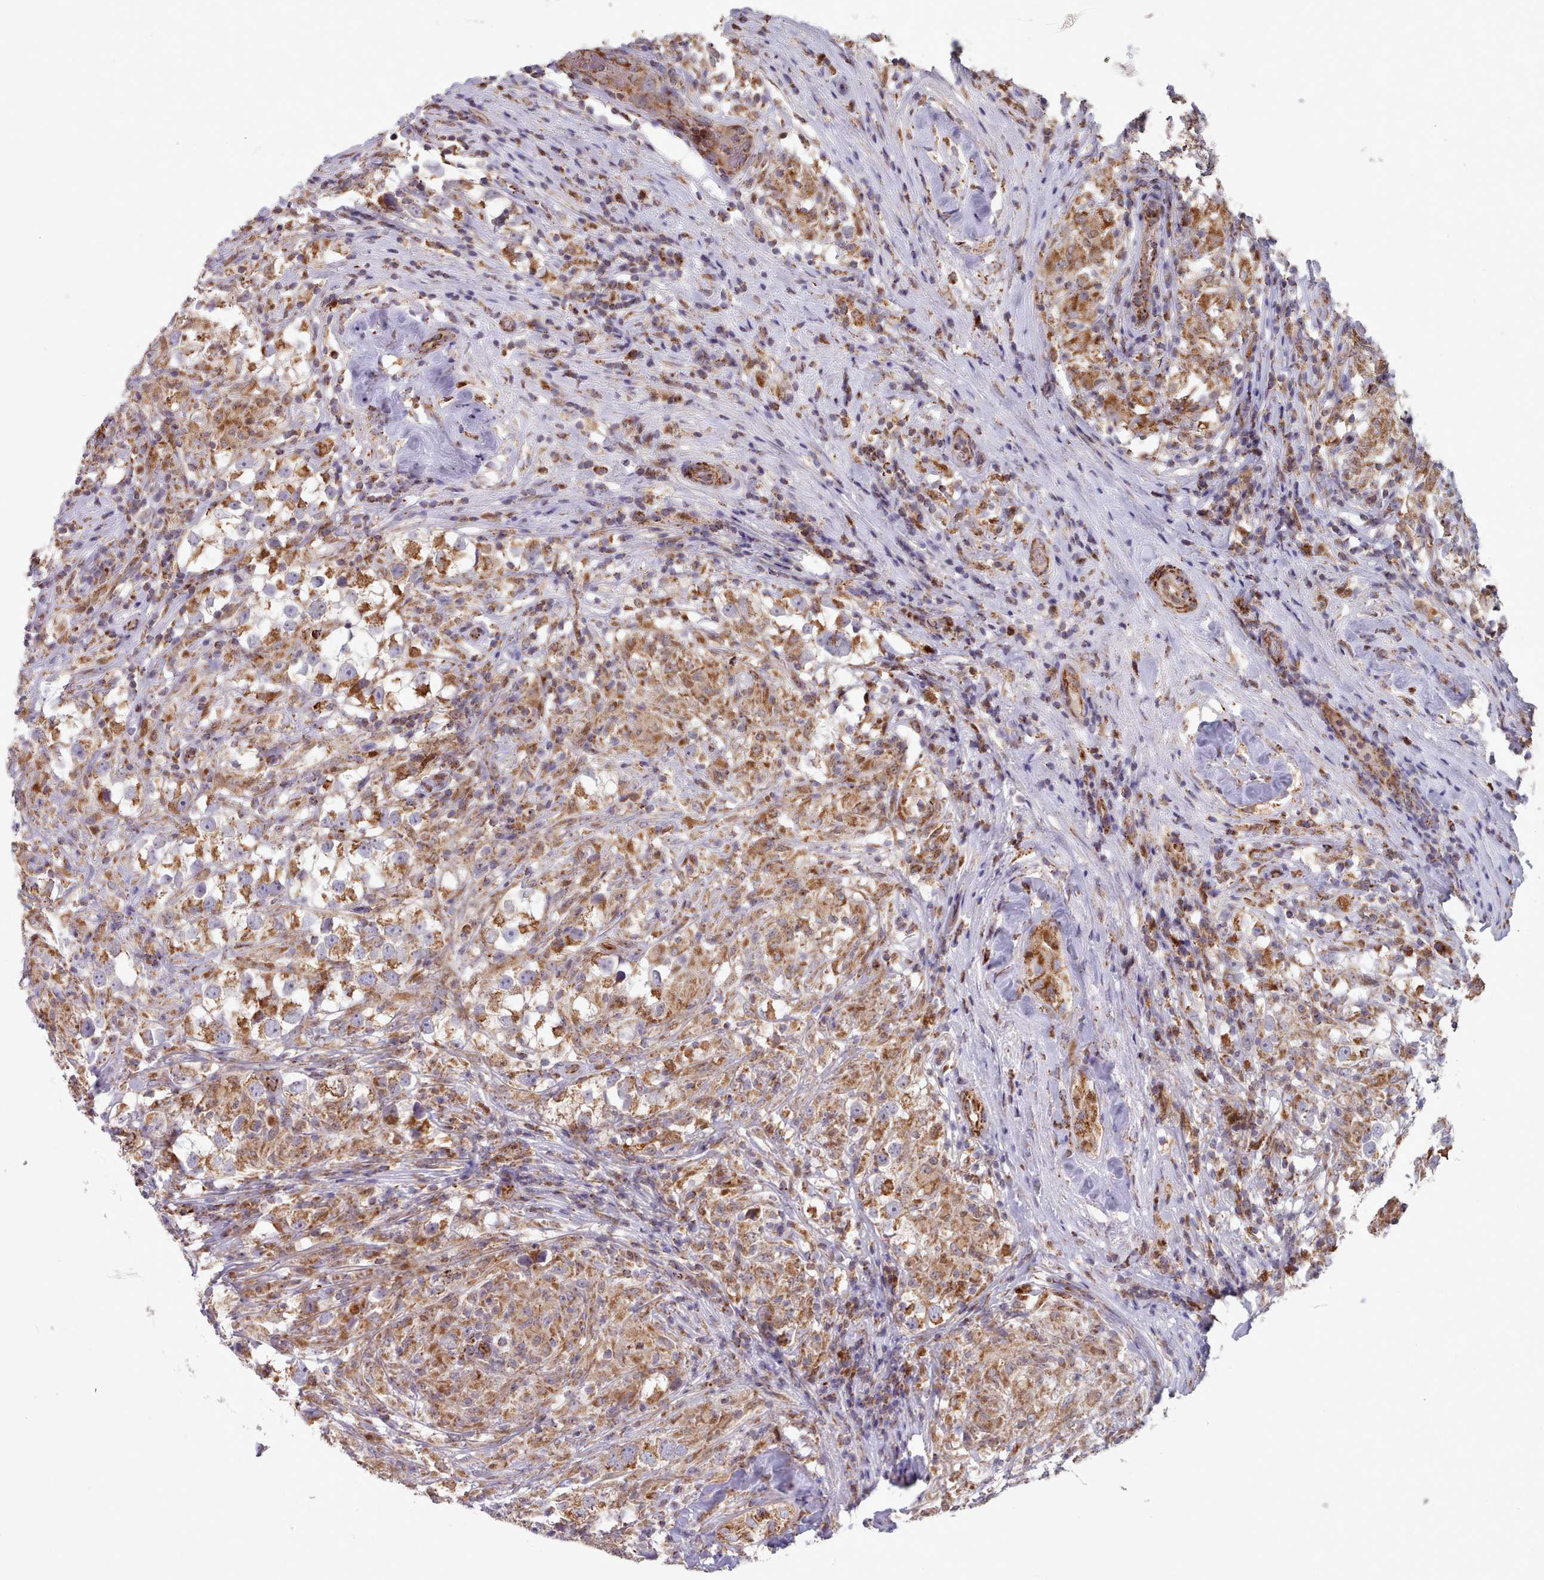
{"staining": {"intensity": "strong", "quantity": ">75%", "location": "cytoplasmic/membranous"}, "tissue": "testis cancer", "cell_type": "Tumor cells", "image_type": "cancer", "snomed": [{"axis": "morphology", "description": "Seminoma, NOS"}, {"axis": "topography", "description": "Testis"}], "caption": "A photomicrograph of human testis cancer (seminoma) stained for a protein displays strong cytoplasmic/membranous brown staining in tumor cells. (DAB = brown stain, brightfield microscopy at high magnification).", "gene": "HSDL2", "patient": {"sex": "male", "age": 46}}